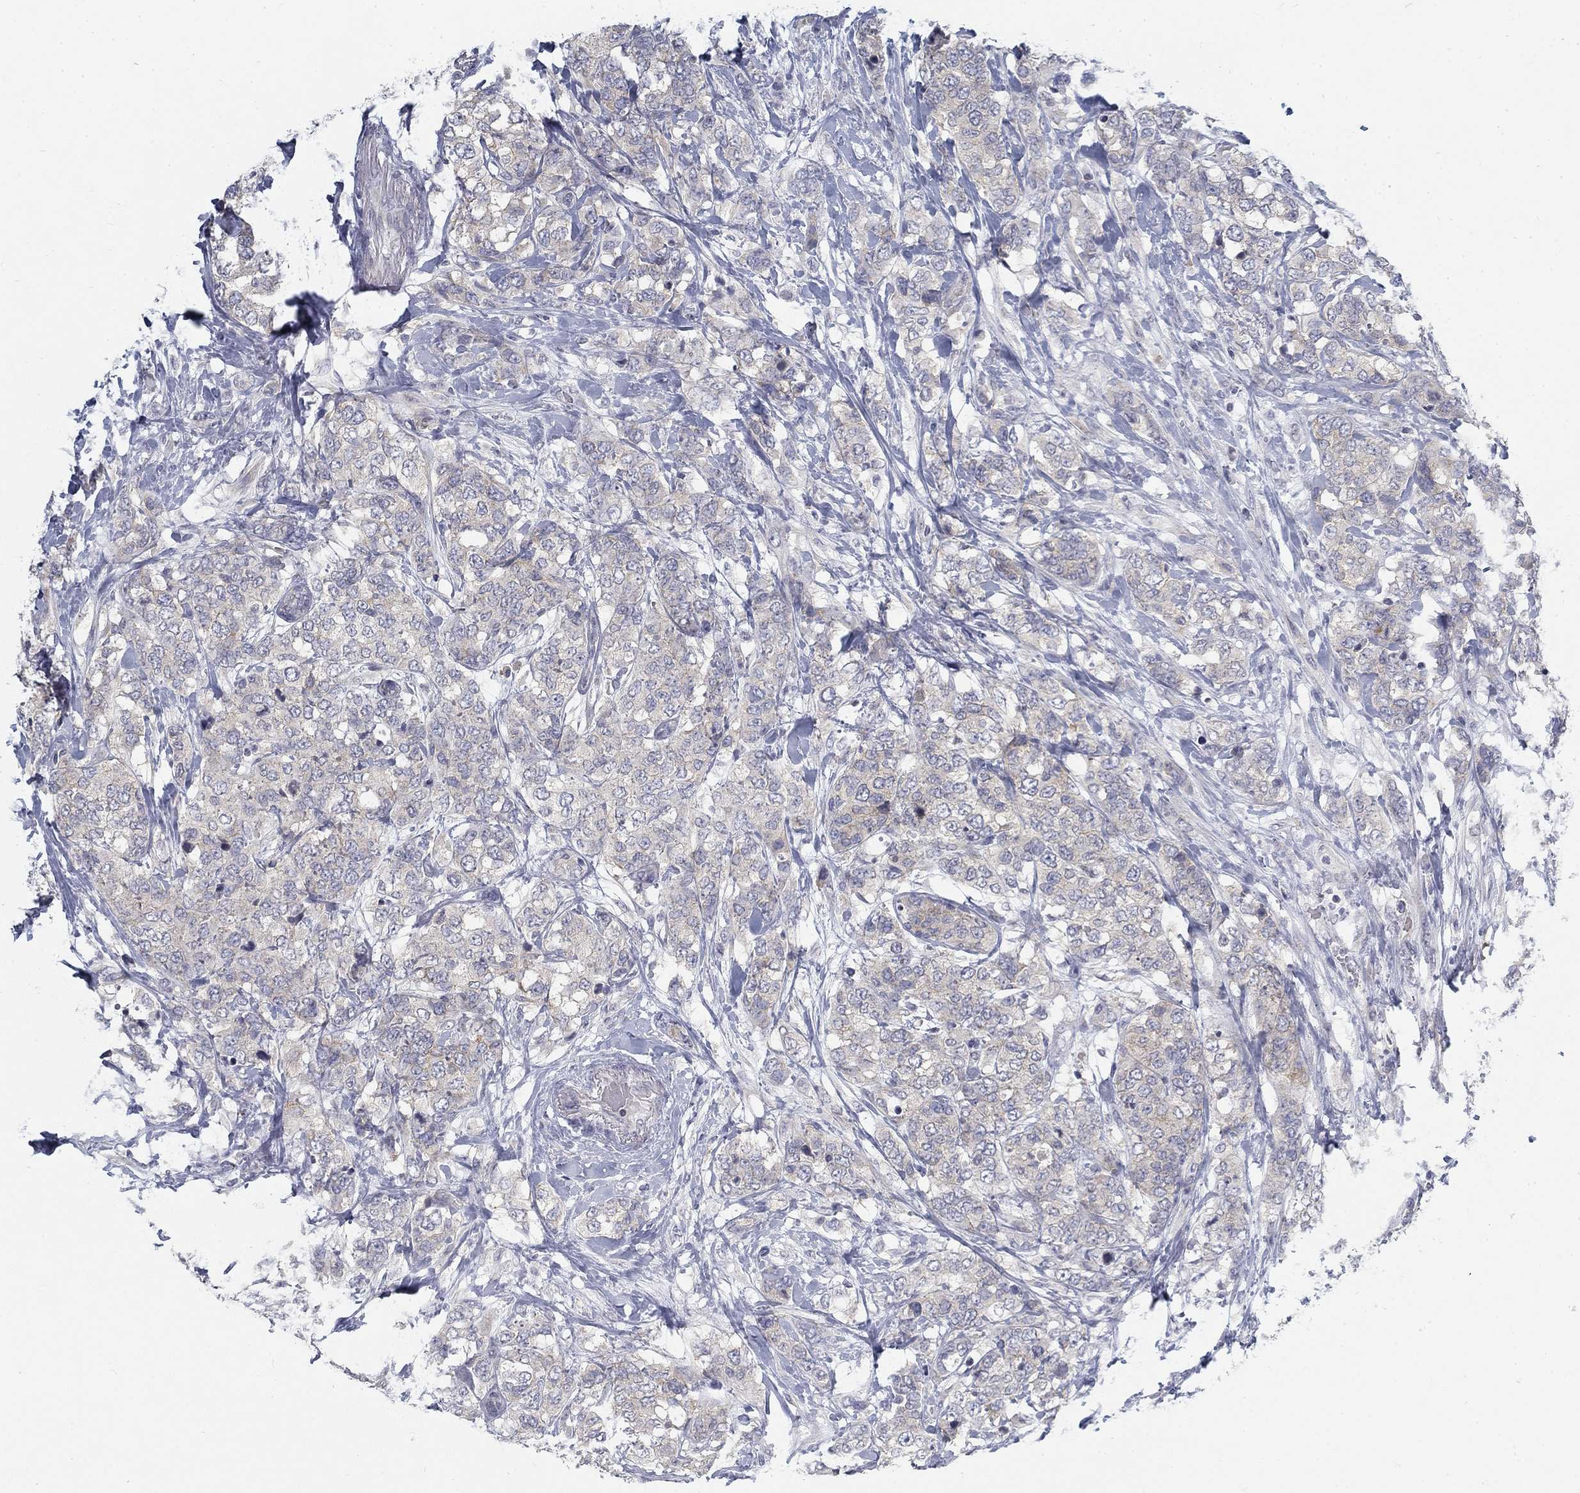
{"staining": {"intensity": "weak", "quantity": "25%-75%", "location": "cytoplasmic/membranous"}, "tissue": "breast cancer", "cell_type": "Tumor cells", "image_type": "cancer", "snomed": [{"axis": "morphology", "description": "Lobular carcinoma"}, {"axis": "topography", "description": "Breast"}], "caption": "Brown immunohistochemical staining in breast lobular carcinoma exhibits weak cytoplasmic/membranous positivity in approximately 25%-75% of tumor cells.", "gene": "ATP1A3", "patient": {"sex": "female", "age": 59}}